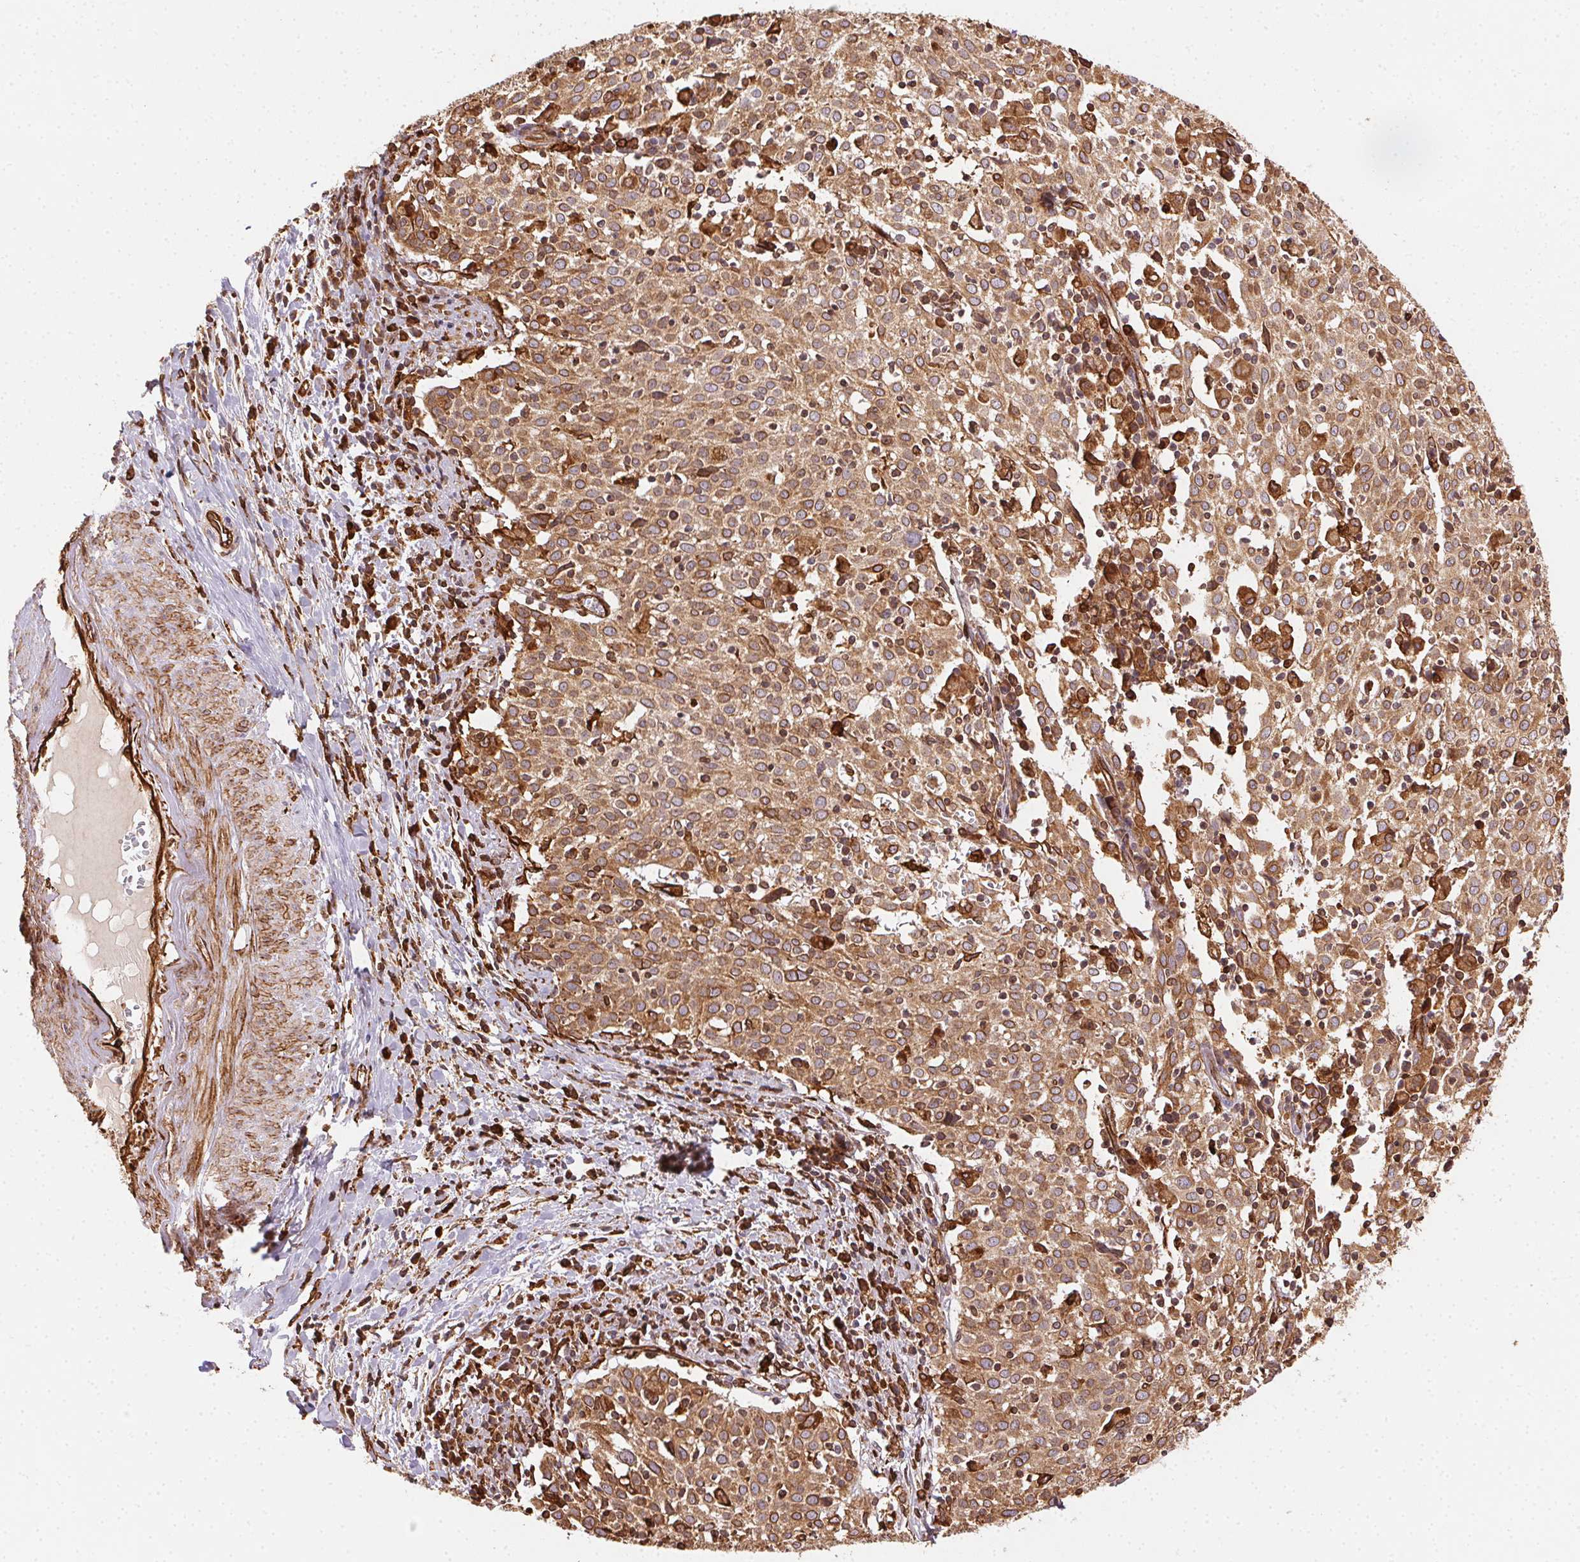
{"staining": {"intensity": "moderate", "quantity": ">75%", "location": "cytoplasmic/membranous"}, "tissue": "cervical cancer", "cell_type": "Tumor cells", "image_type": "cancer", "snomed": [{"axis": "morphology", "description": "Squamous cell carcinoma, NOS"}, {"axis": "topography", "description": "Cervix"}], "caption": "Human cervical cancer stained with a brown dye shows moderate cytoplasmic/membranous positive expression in about >75% of tumor cells.", "gene": "RNASET2", "patient": {"sex": "female", "age": 39}}